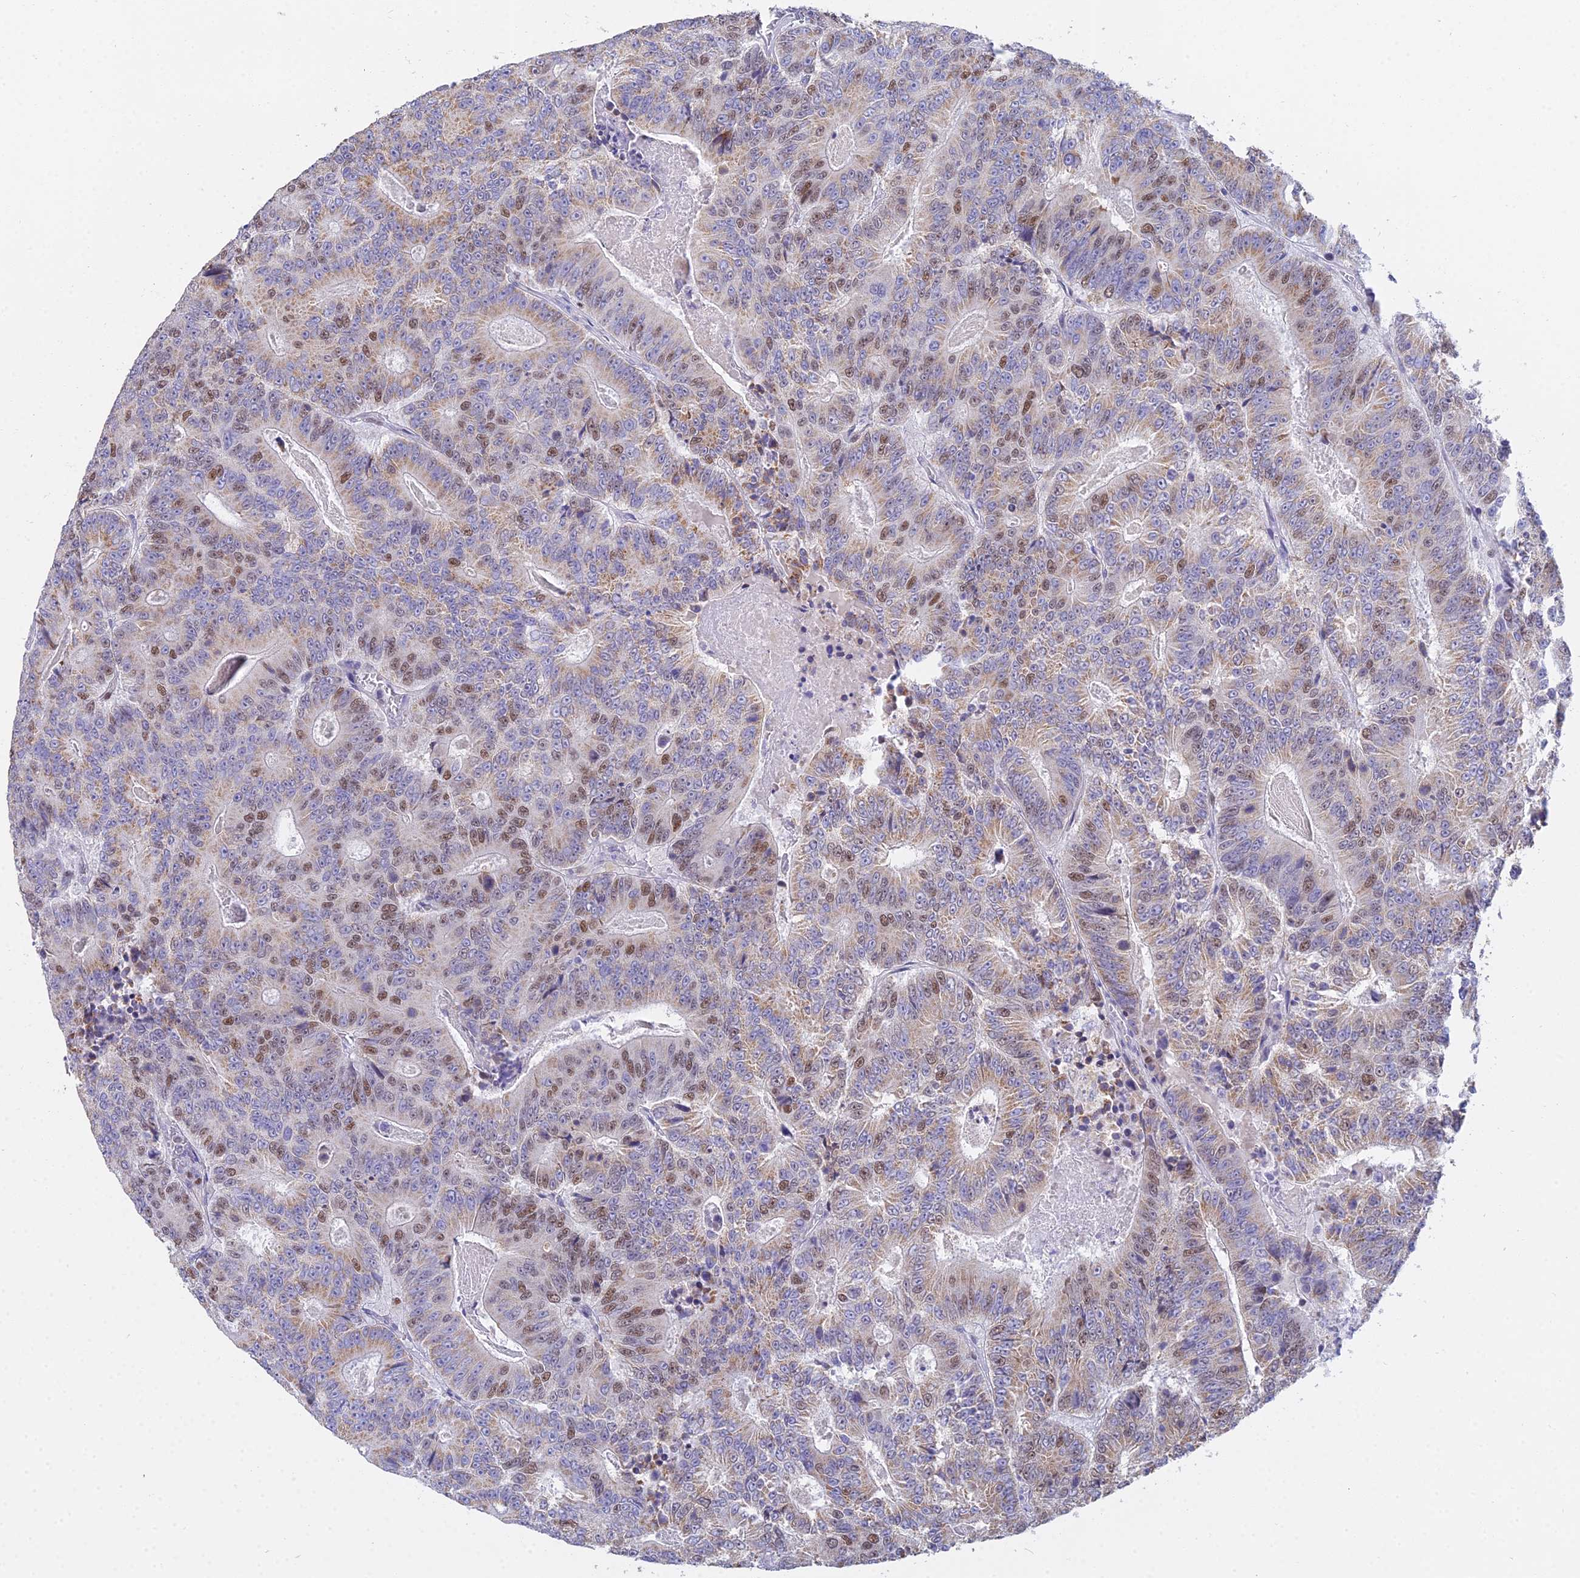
{"staining": {"intensity": "moderate", "quantity": ">75%", "location": "cytoplasmic/membranous,nuclear"}, "tissue": "colorectal cancer", "cell_type": "Tumor cells", "image_type": "cancer", "snomed": [{"axis": "morphology", "description": "Adenocarcinoma, NOS"}, {"axis": "topography", "description": "Colon"}], "caption": "A medium amount of moderate cytoplasmic/membranous and nuclear expression is present in approximately >75% of tumor cells in adenocarcinoma (colorectal) tissue. The staining was performed using DAB, with brown indicating positive protein expression. Nuclei are stained blue with hematoxylin.", "gene": "MCM2", "patient": {"sex": "male", "age": 83}}